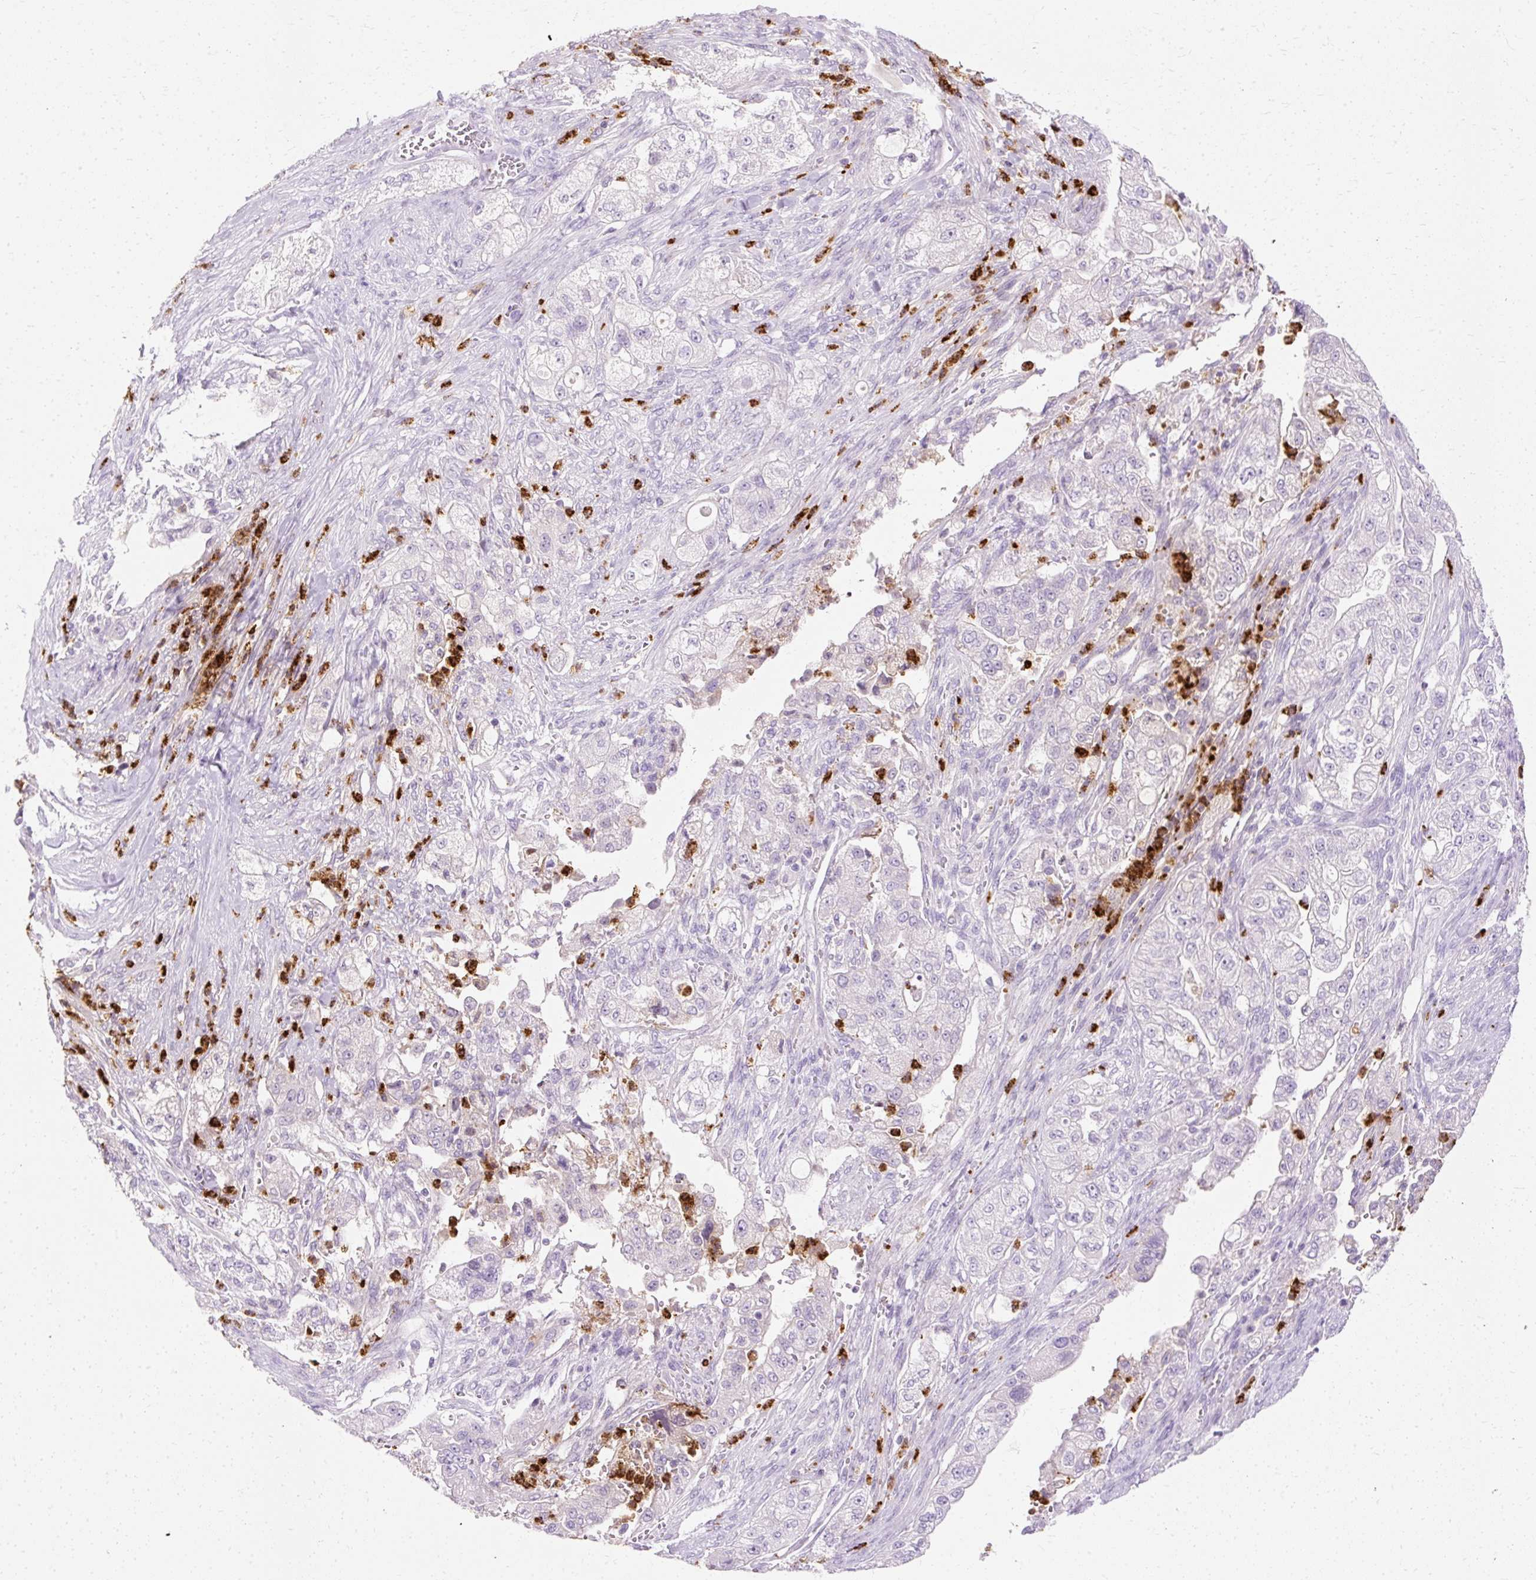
{"staining": {"intensity": "negative", "quantity": "none", "location": "none"}, "tissue": "pancreatic cancer", "cell_type": "Tumor cells", "image_type": "cancer", "snomed": [{"axis": "morphology", "description": "Adenocarcinoma, NOS"}, {"axis": "topography", "description": "Pancreas"}], "caption": "Immunohistochemistry (IHC) micrograph of neoplastic tissue: pancreatic cancer stained with DAB exhibits no significant protein staining in tumor cells.", "gene": "DEFA1", "patient": {"sex": "female", "age": 78}}